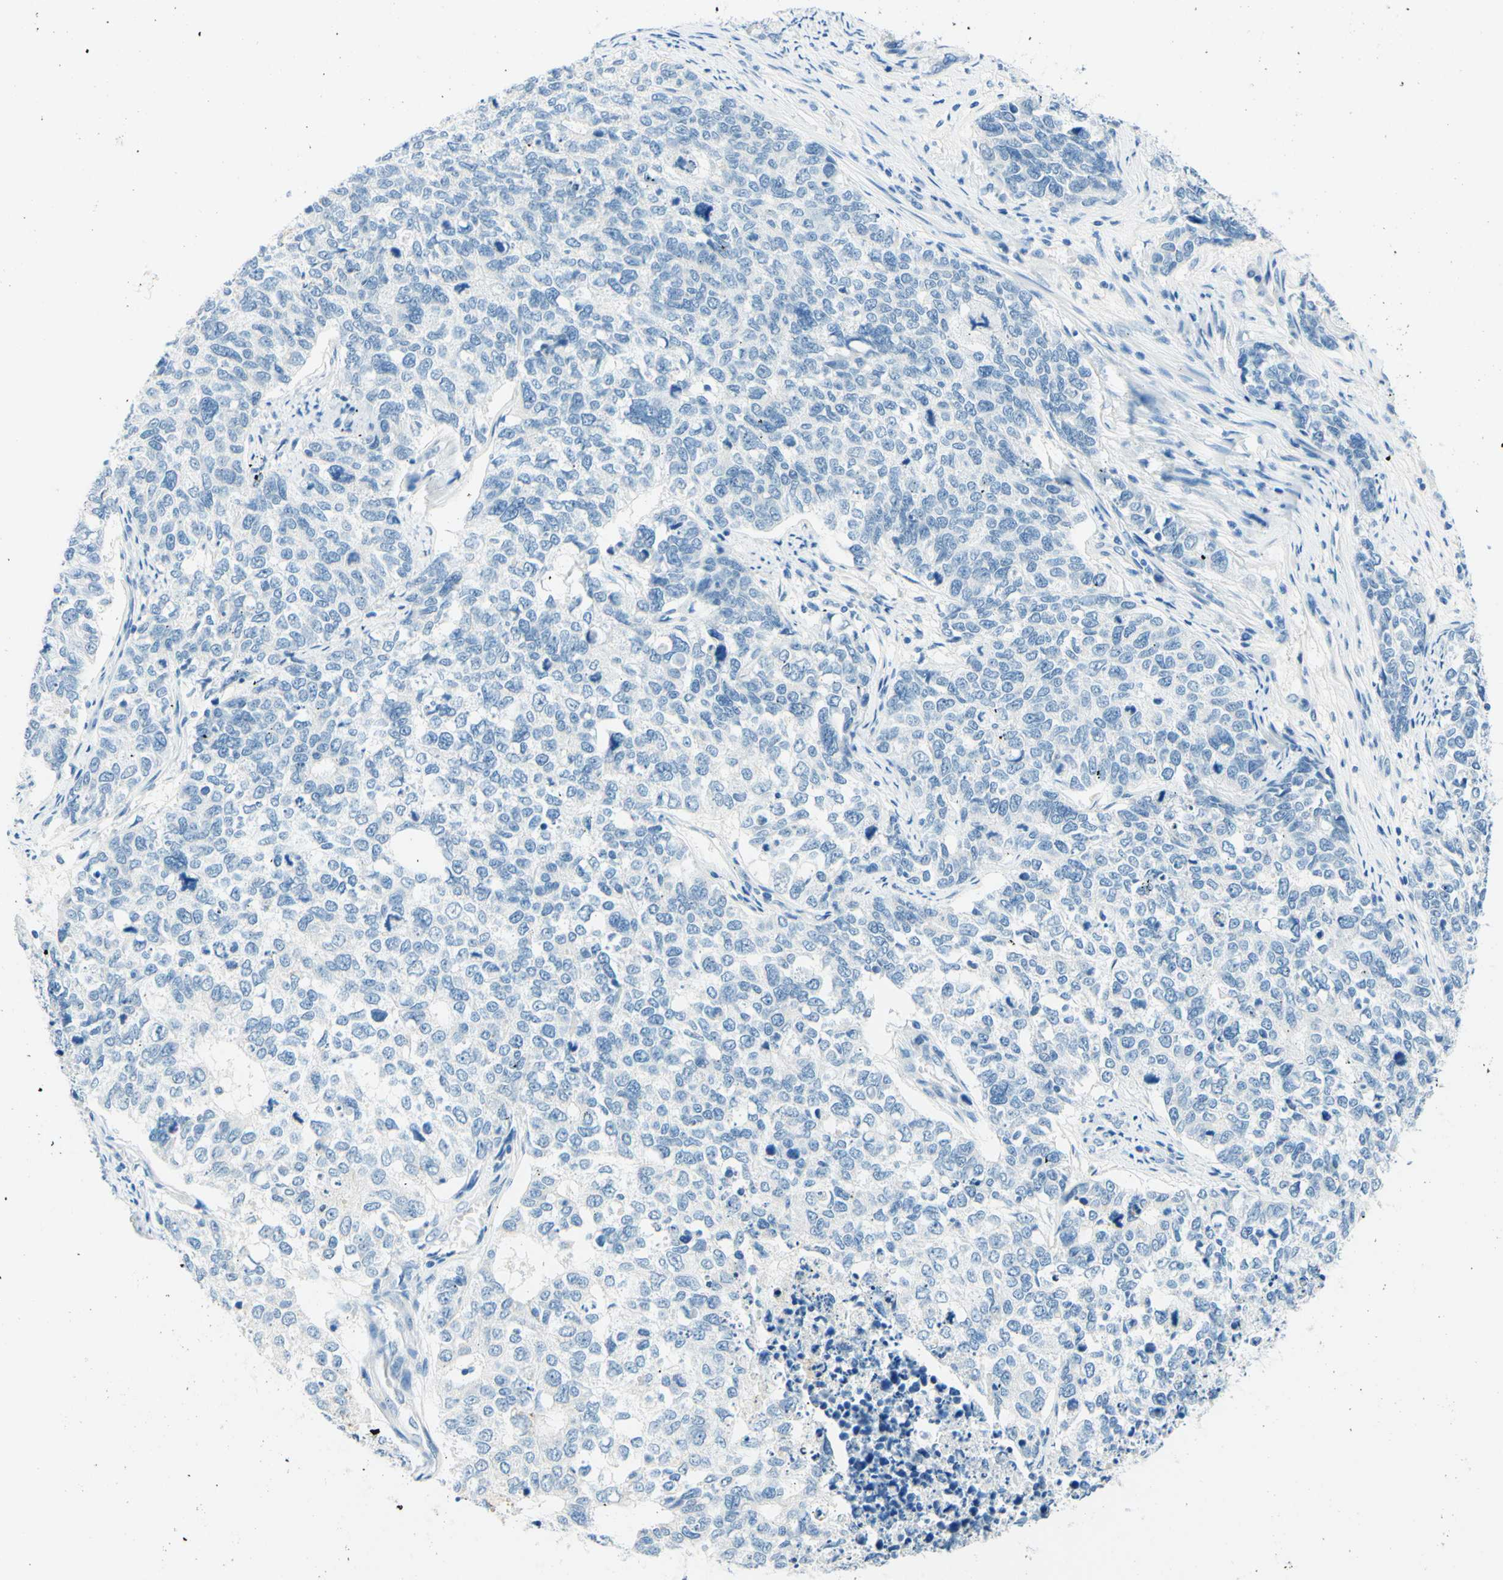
{"staining": {"intensity": "negative", "quantity": "none", "location": "none"}, "tissue": "cervical cancer", "cell_type": "Tumor cells", "image_type": "cancer", "snomed": [{"axis": "morphology", "description": "Squamous cell carcinoma, NOS"}, {"axis": "topography", "description": "Cervix"}], "caption": "High power microscopy image of an IHC histopathology image of cervical cancer, revealing no significant expression in tumor cells. The staining was performed using DAB to visualize the protein expression in brown, while the nuclei were stained in blue with hematoxylin (Magnification: 20x).", "gene": "PASD1", "patient": {"sex": "female", "age": 63}}